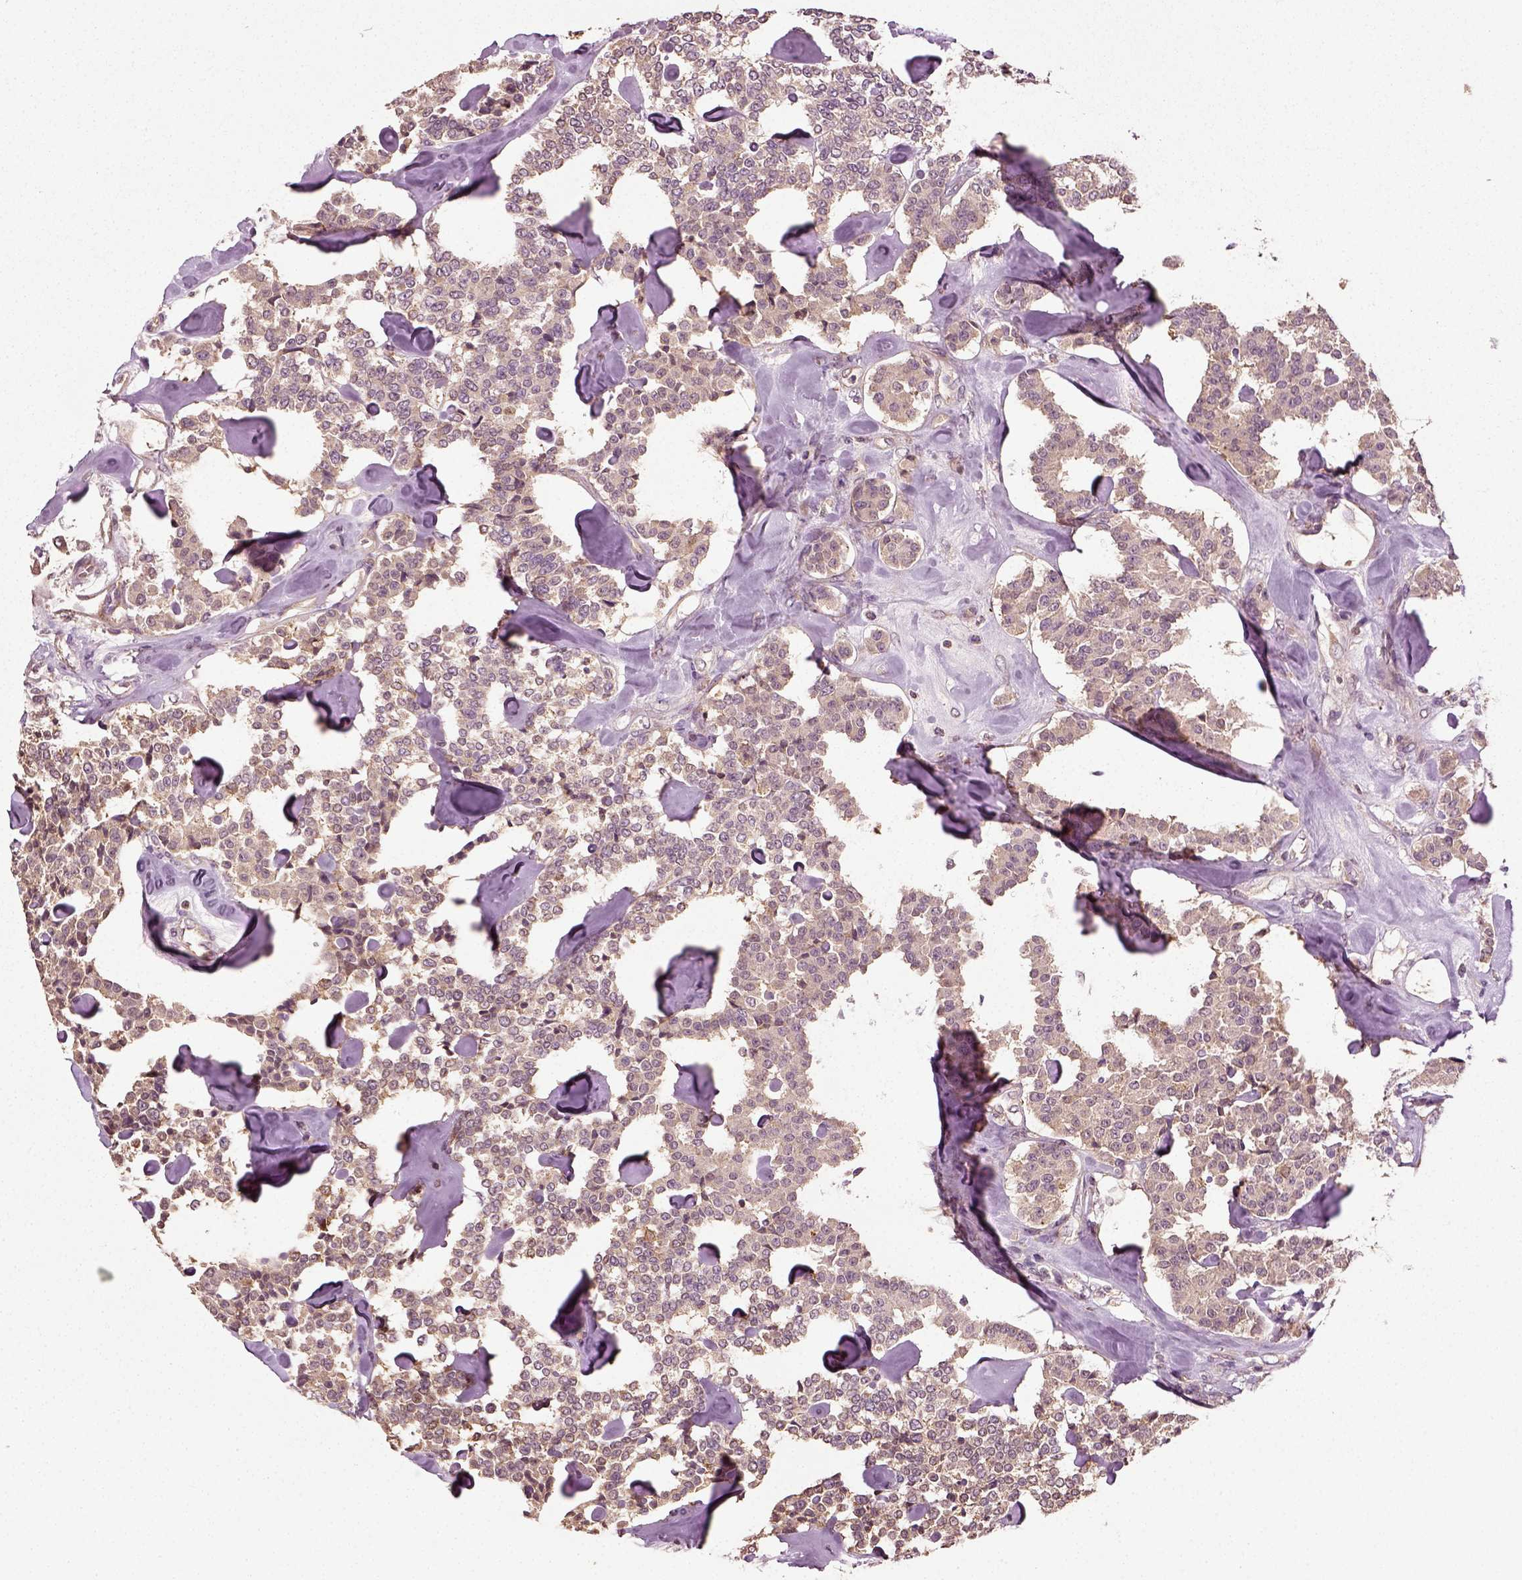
{"staining": {"intensity": "weak", "quantity": ">75%", "location": "cytoplasmic/membranous"}, "tissue": "carcinoid", "cell_type": "Tumor cells", "image_type": "cancer", "snomed": [{"axis": "morphology", "description": "Carcinoid, malignant, NOS"}, {"axis": "topography", "description": "Pancreas"}], "caption": "Weak cytoplasmic/membranous staining is appreciated in about >75% of tumor cells in carcinoid (malignant). (brown staining indicates protein expression, while blue staining denotes nuclei).", "gene": "ERV3-1", "patient": {"sex": "male", "age": 41}}